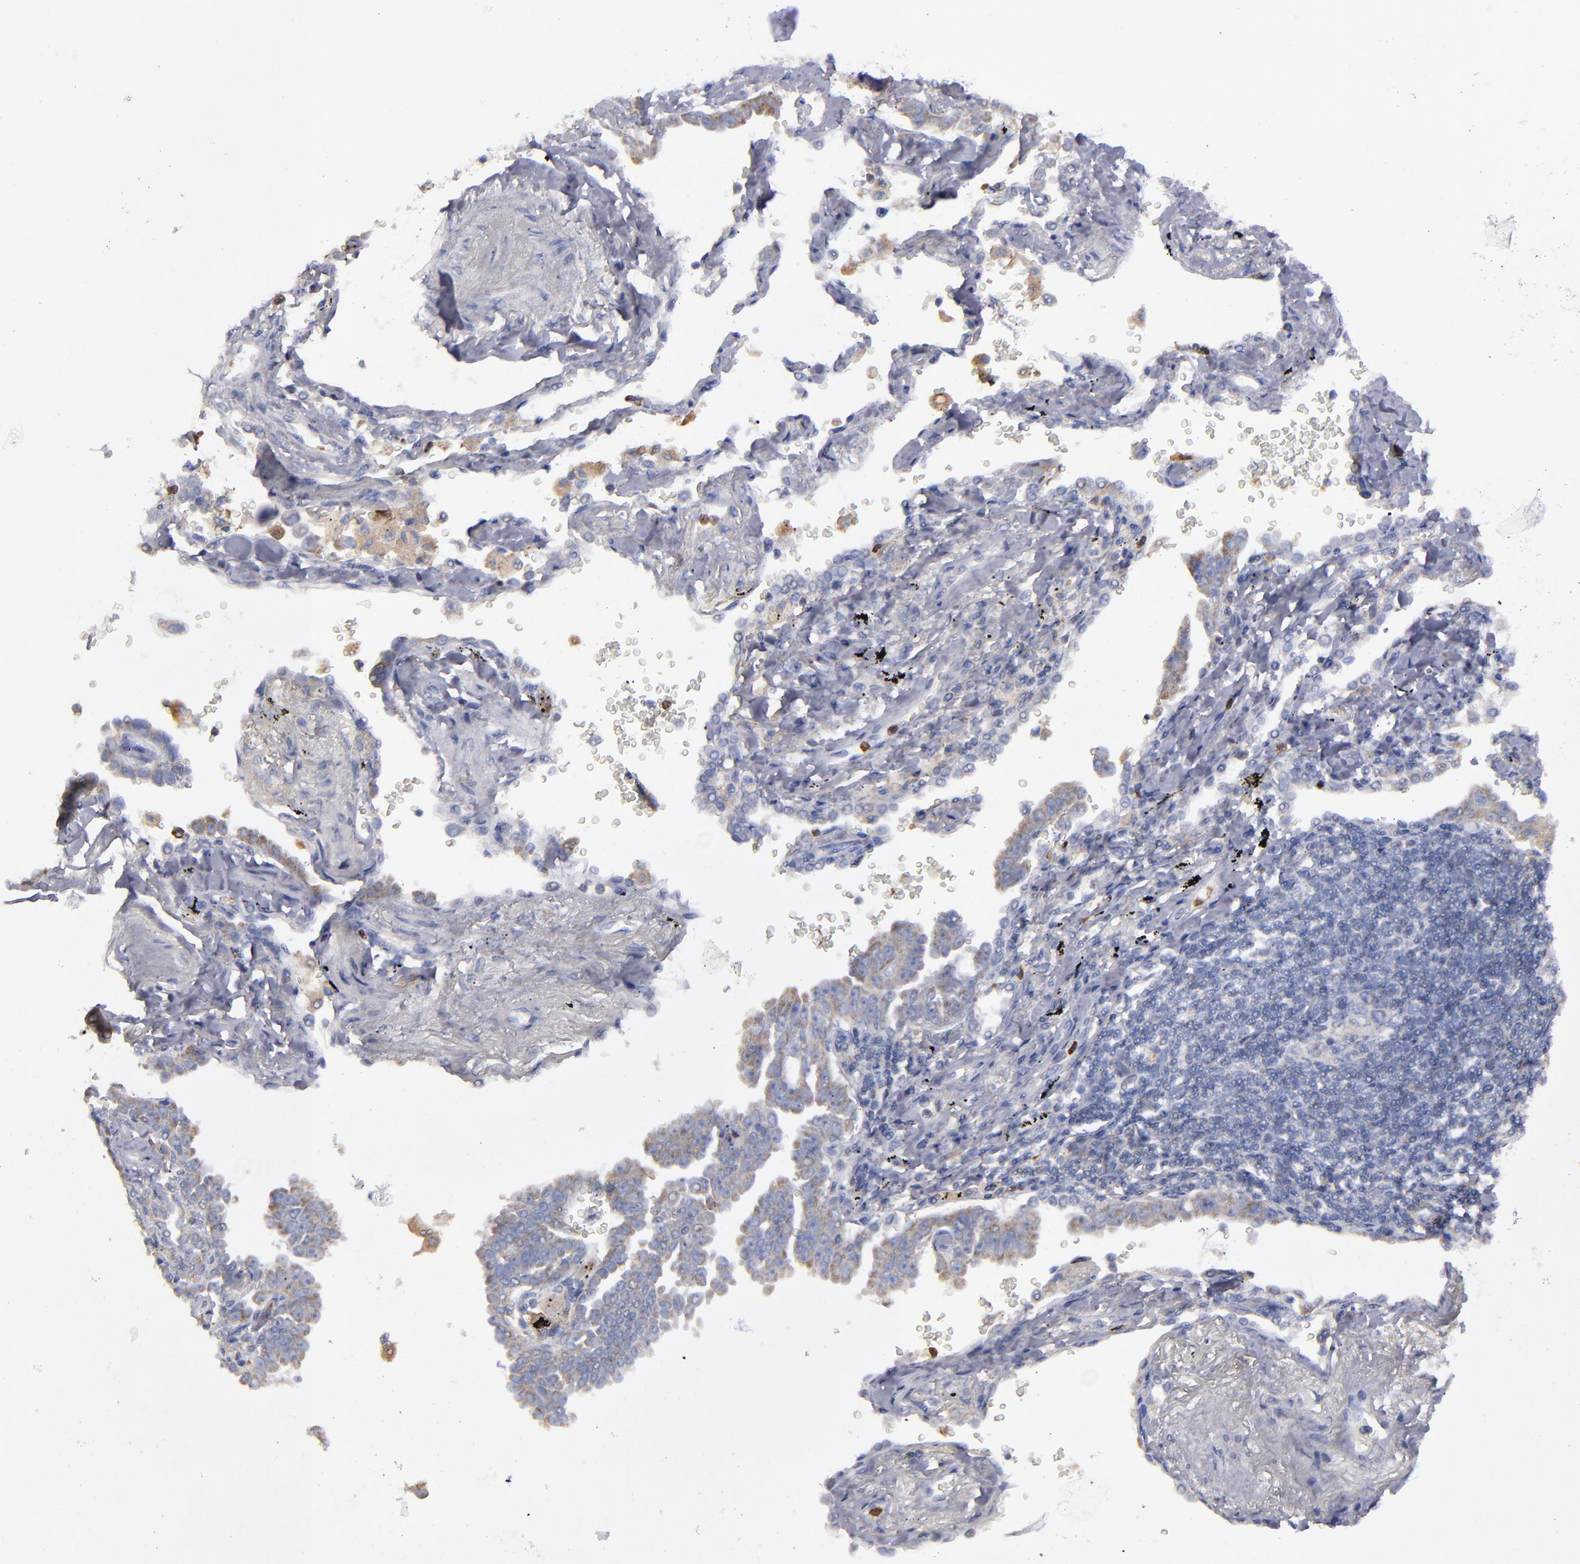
{"staining": {"intensity": "moderate", "quantity": ">75%", "location": "cytoplasmic/membranous"}, "tissue": "lung cancer", "cell_type": "Tumor cells", "image_type": "cancer", "snomed": [{"axis": "morphology", "description": "Adenocarcinoma, NOS"}, {"axis": "topography", "description": "Lung"}], "caption": "Tumor cells exhibit medium levels of moderate cytoplasmic/membranous staining in about >75% of cells in human lung cancer (adenocarcinoma).", "gene": "FGR", "patient": {"sex": "female", "age": 64}}